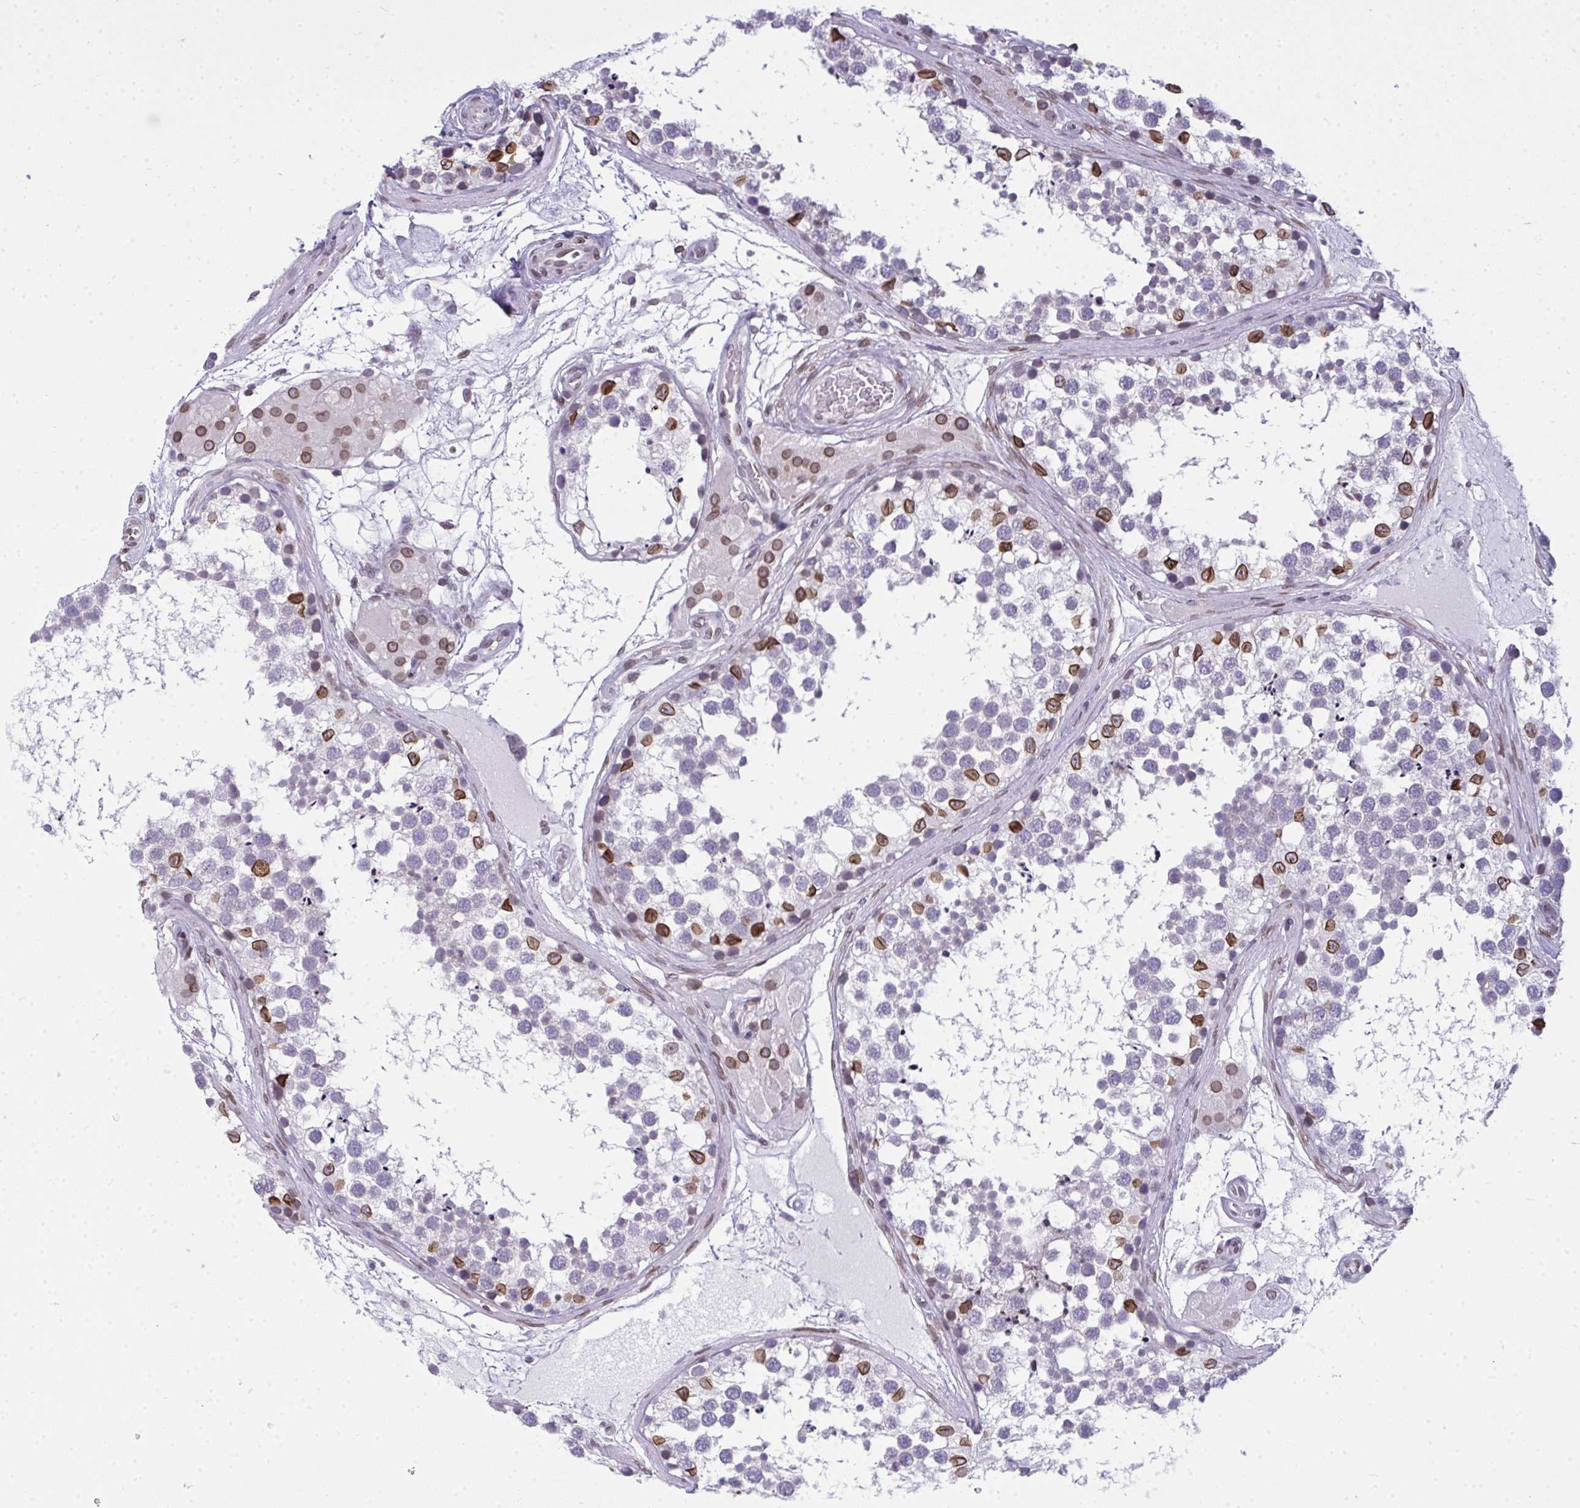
{"staining": {"intensity": "moderate", "quantity": "<25%", "location": "cytoplasmic/membranous,nuclear"}, "tissue": "testis", "cell_type": "Cells in seminiferous ducts", "image_type": "normal", "snomed": [{"axis": "morphology", "description": "Normal tissue, NOS"}, {"axis": "morphology", "description": "Seminoma, NOS"}, {"axis": "topography", "description": "Testis"}], "caption": "Moderate cytoplasmic/membranous,nuclear staining for a protein is identified in about <25% of cells in seminiferous ducts of normal testis using immunohistochemistry (IHC).", "gene": "LMNB2", "patient": {"sex": "male", "age": 65}}